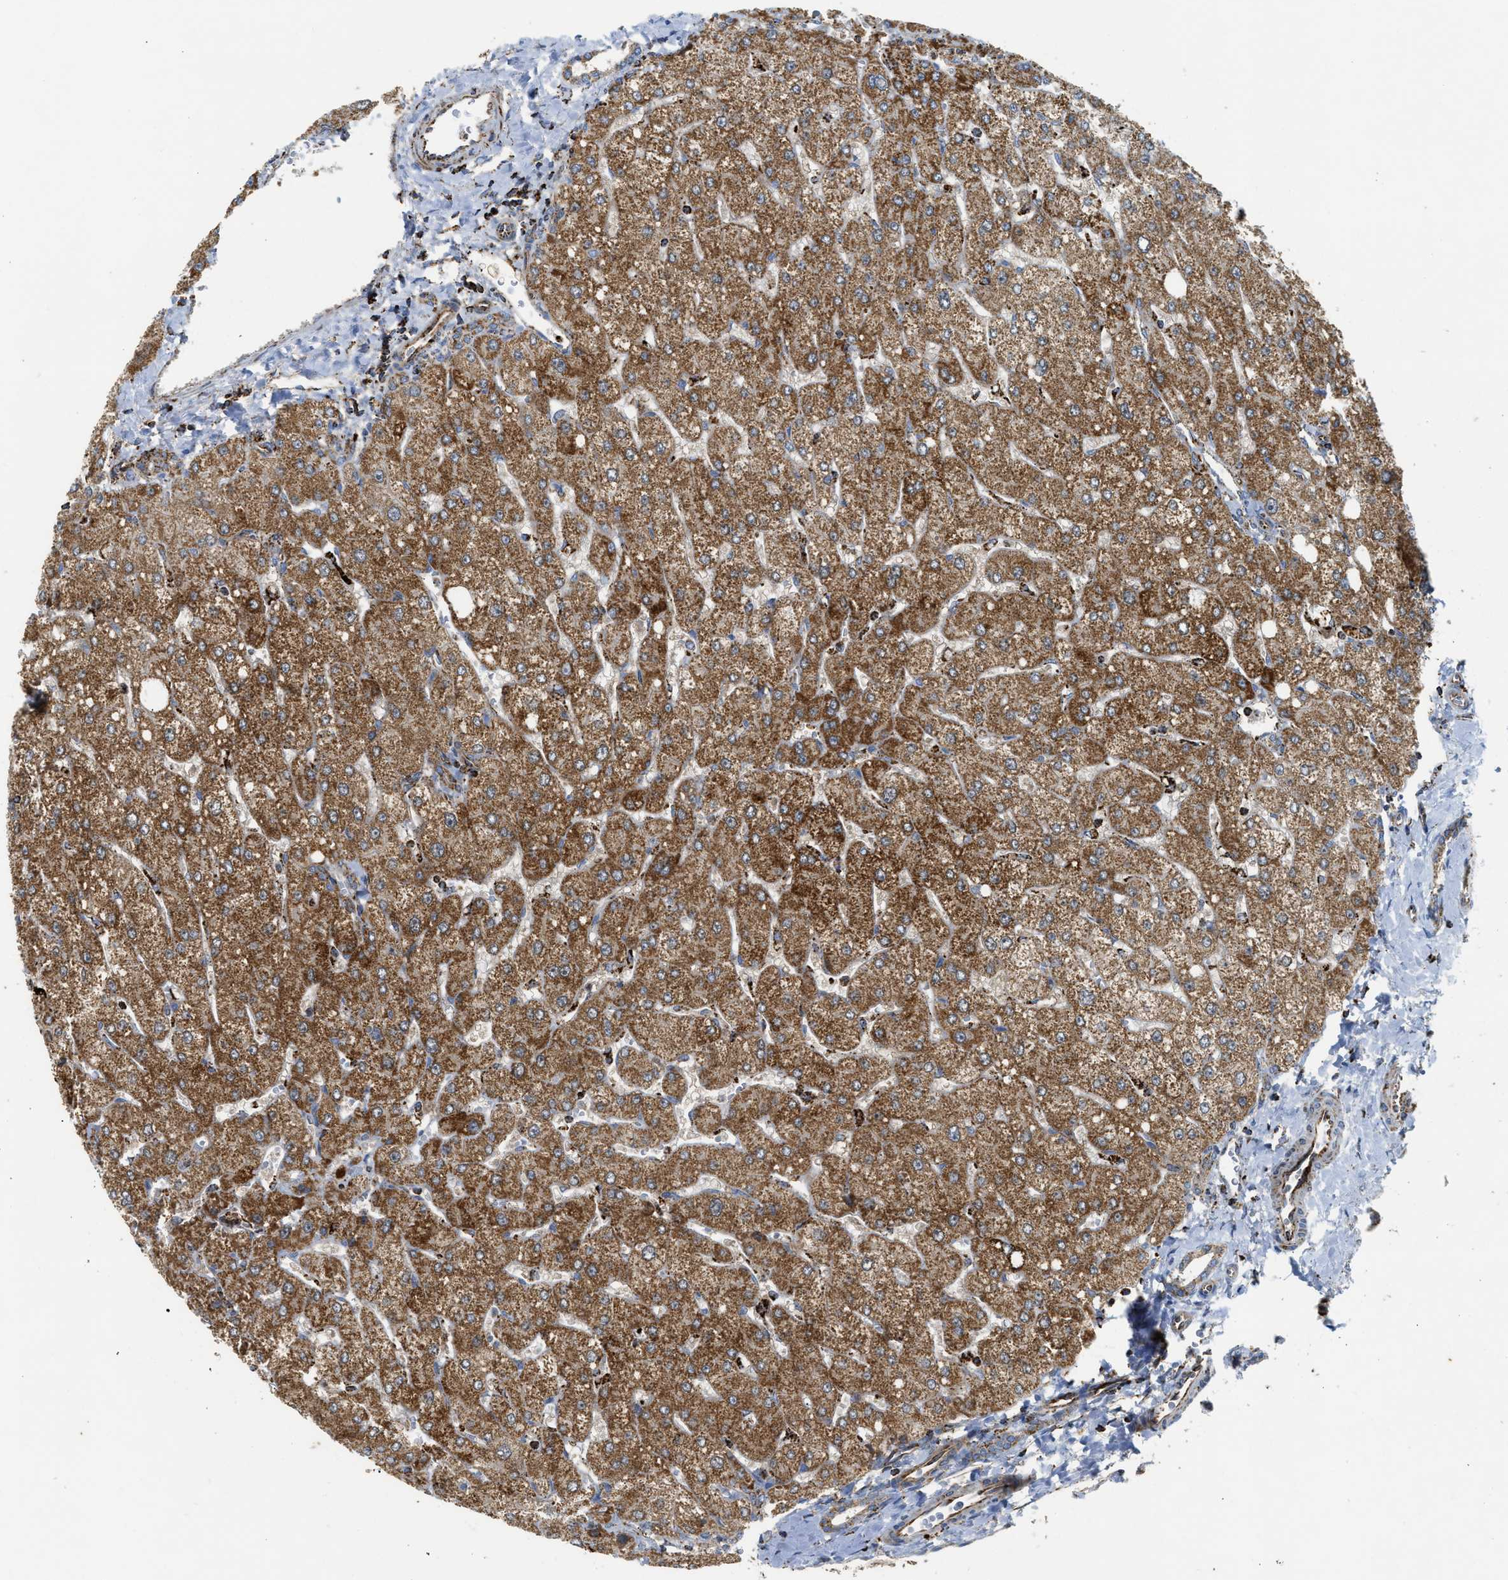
{"staining": {"intensity": "moderate", "quantity": ">75%", "location": "cytoplasmic/membranous"}, "tissue": "liver", "cell_type": "Cholangiocytes", "image_type": "normal", "snomed": [{"axis": "morphology", "description": "Normal tissue, NOS"}, {"axis": "topography", "description": "Liver"}], "caption": "A brown stain labels moderate cytoplasmic/membranous expression of a protein in cholangiocytes of benign liver. Using DAB (3,3'-diaminobenzidine) (brown) and hematoxylin (blue) stains, captured at high magnification using brightfield microscopy.", "gene": "SQOR", "patient": {"sex": "male", "age": 55}}